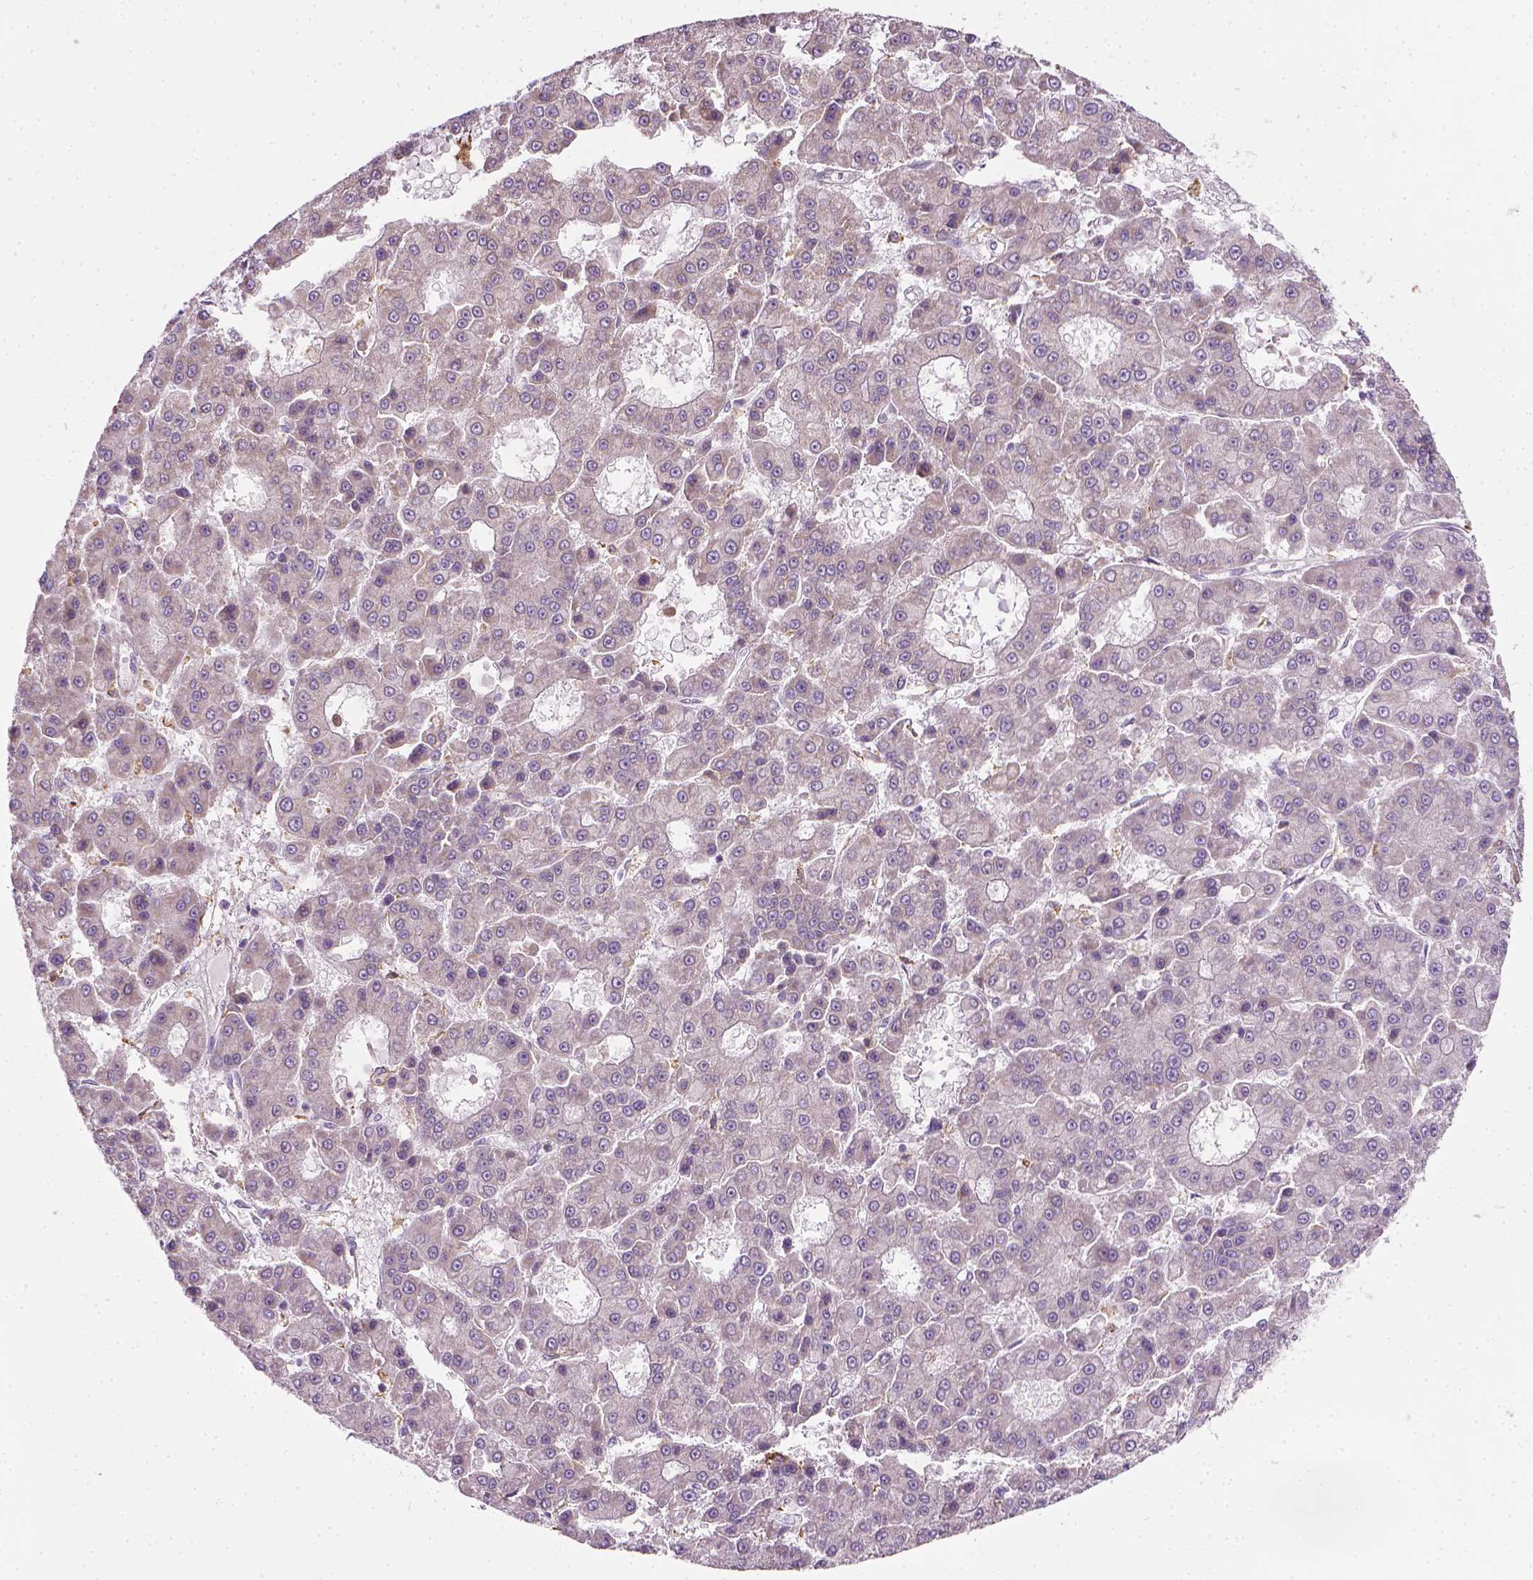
{"staining": {"intensity": "weak", "quantity": "<25%", "location": "cytoplasmic/membranous"}, "tissue": "liver cancer", "cell_type": "Tumor cells", "image_type": "cancer", "snomed": [{"axis": "morphology", "description": "Carcinoma, Hepatocellular, NOS"}, {"axis": "topography", "description": "Liver"}], "caption": "Protein analysis of hepatocellular carcinoma (liver) displays no significant staining in tumor cells. (Immunohistochemistry (ihc), brightfield microscopy, high magnification).", "gene": "PRAG1", "patient": {"sex": "male", "age": 70}}